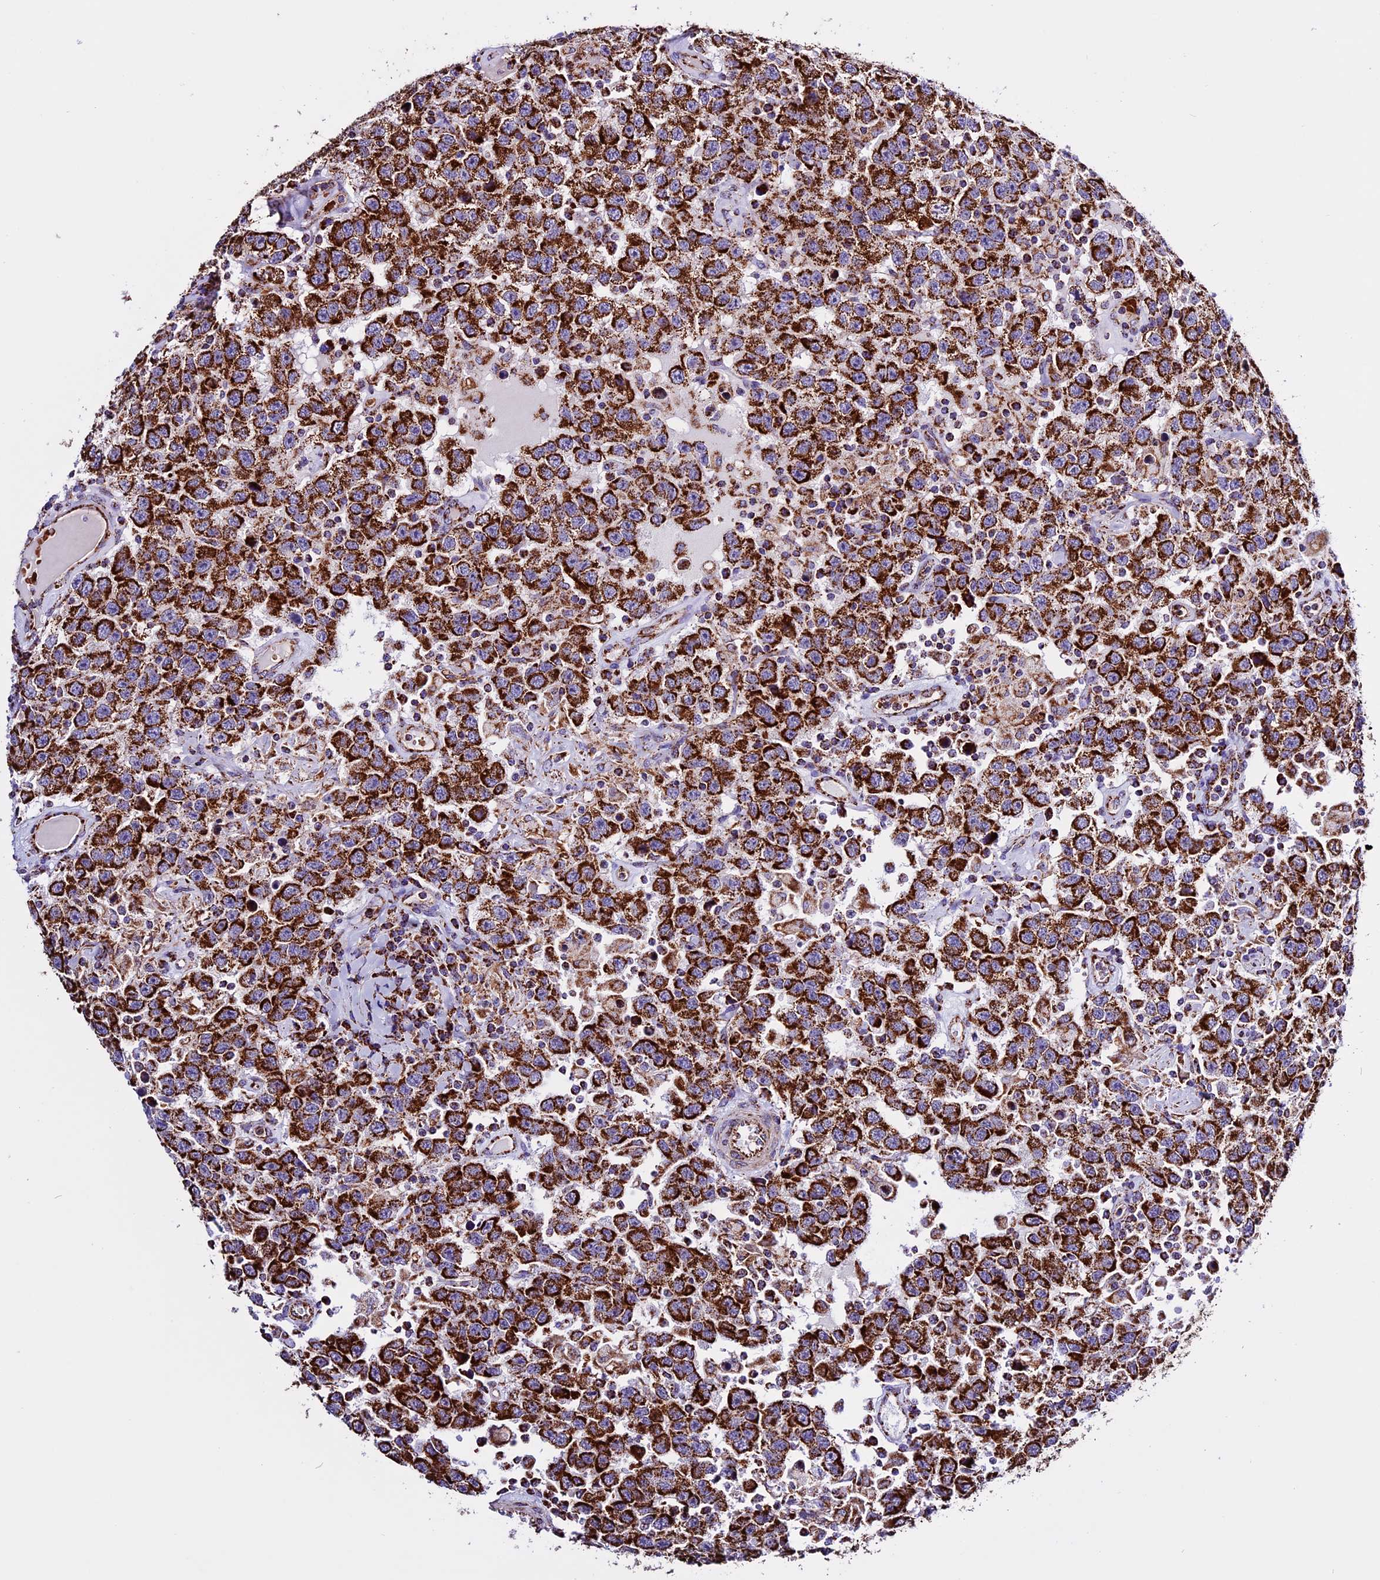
{"staining": {"intensity": "strong", "quantity": ">75%", "location": "cytoplasmic/membranous"}, "tissue": "testis cancer", "cell_type": "Tumor cells", "image_type": "cancer", "snomed": [{"axis": "morphology", "description": "Seminoma, NOS"}, {"axis": "topography", "description": "Testis"}], "caption": "Immunohistochemical staining of human testis cancer (seminoma) displays strong cytoplasmic/membranous protein staining in approximately >75% of tumor cells. Using DAB (3,3'-diaminobenzidine) (brown) and hematoxylin (blue) stains, captured at high magnification using brightfield microscopy.", "gene": "CX3CL1", "patient": {"sex": "male", "age": 41}}